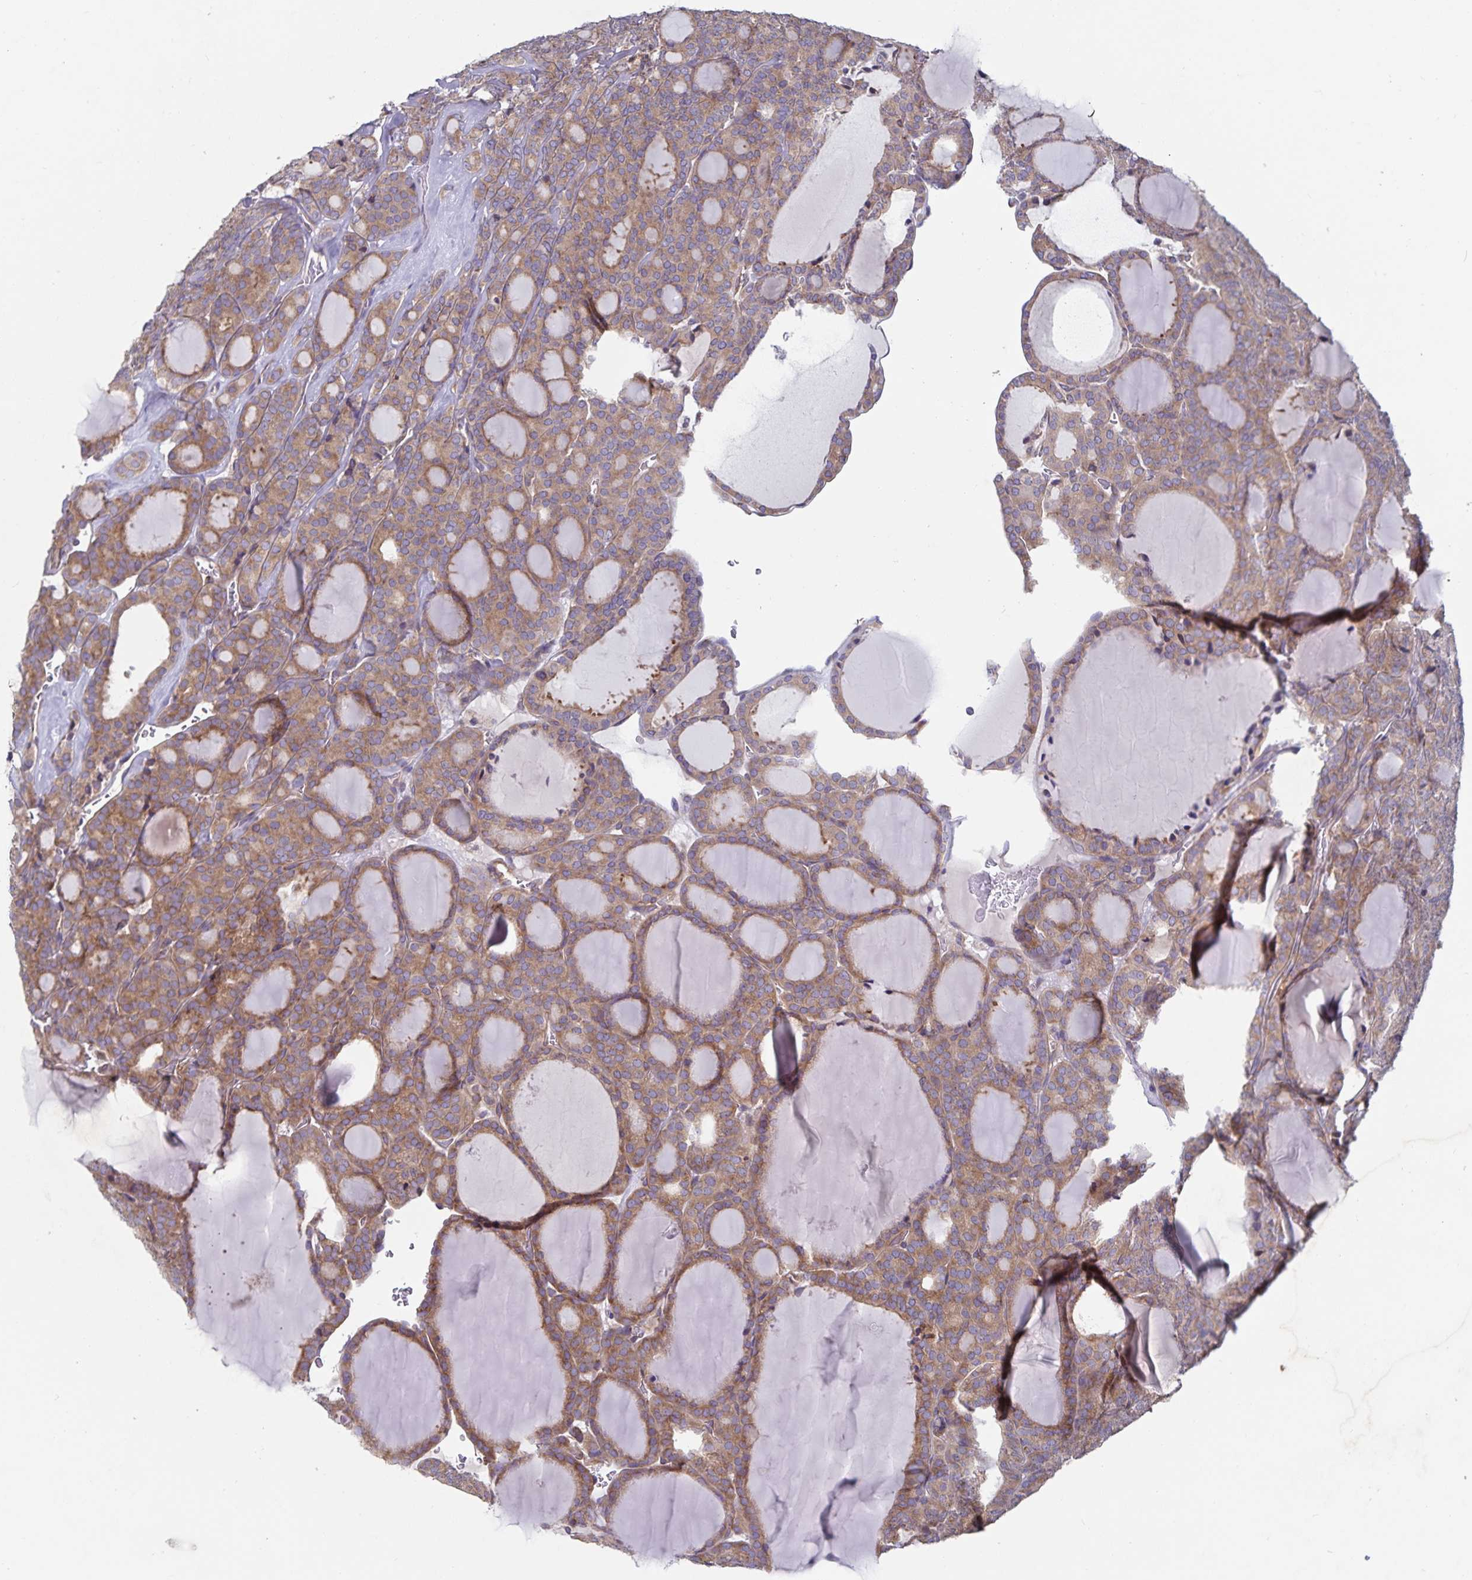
{"staining": {"intensity": "moderate", "quantity": ">75%", "location": "cytoplasmic/membranous"}, "tissue": "thyroid cancer", "cell_type": "Tumor cells", "image_type": "cancer", "snomed": [{"axis": "morphology", "description": "Follicular adenoma carcinoma, NOS"}, {"axis": "topography", "description": "Thyroid gland"}], "caption": "High-magnification brightfield microscopy of thyroid cancer (follicular adenoma carcinoma) stained with DAB (brown) and counterstained with hematoxylin (blue). tumor cells exhibit moderate cytoplasmic/membranous positivity is appreciated in about>75% of cells.", "gene": "FAM120A", "patient": {"sex": "male", "age": 74}}